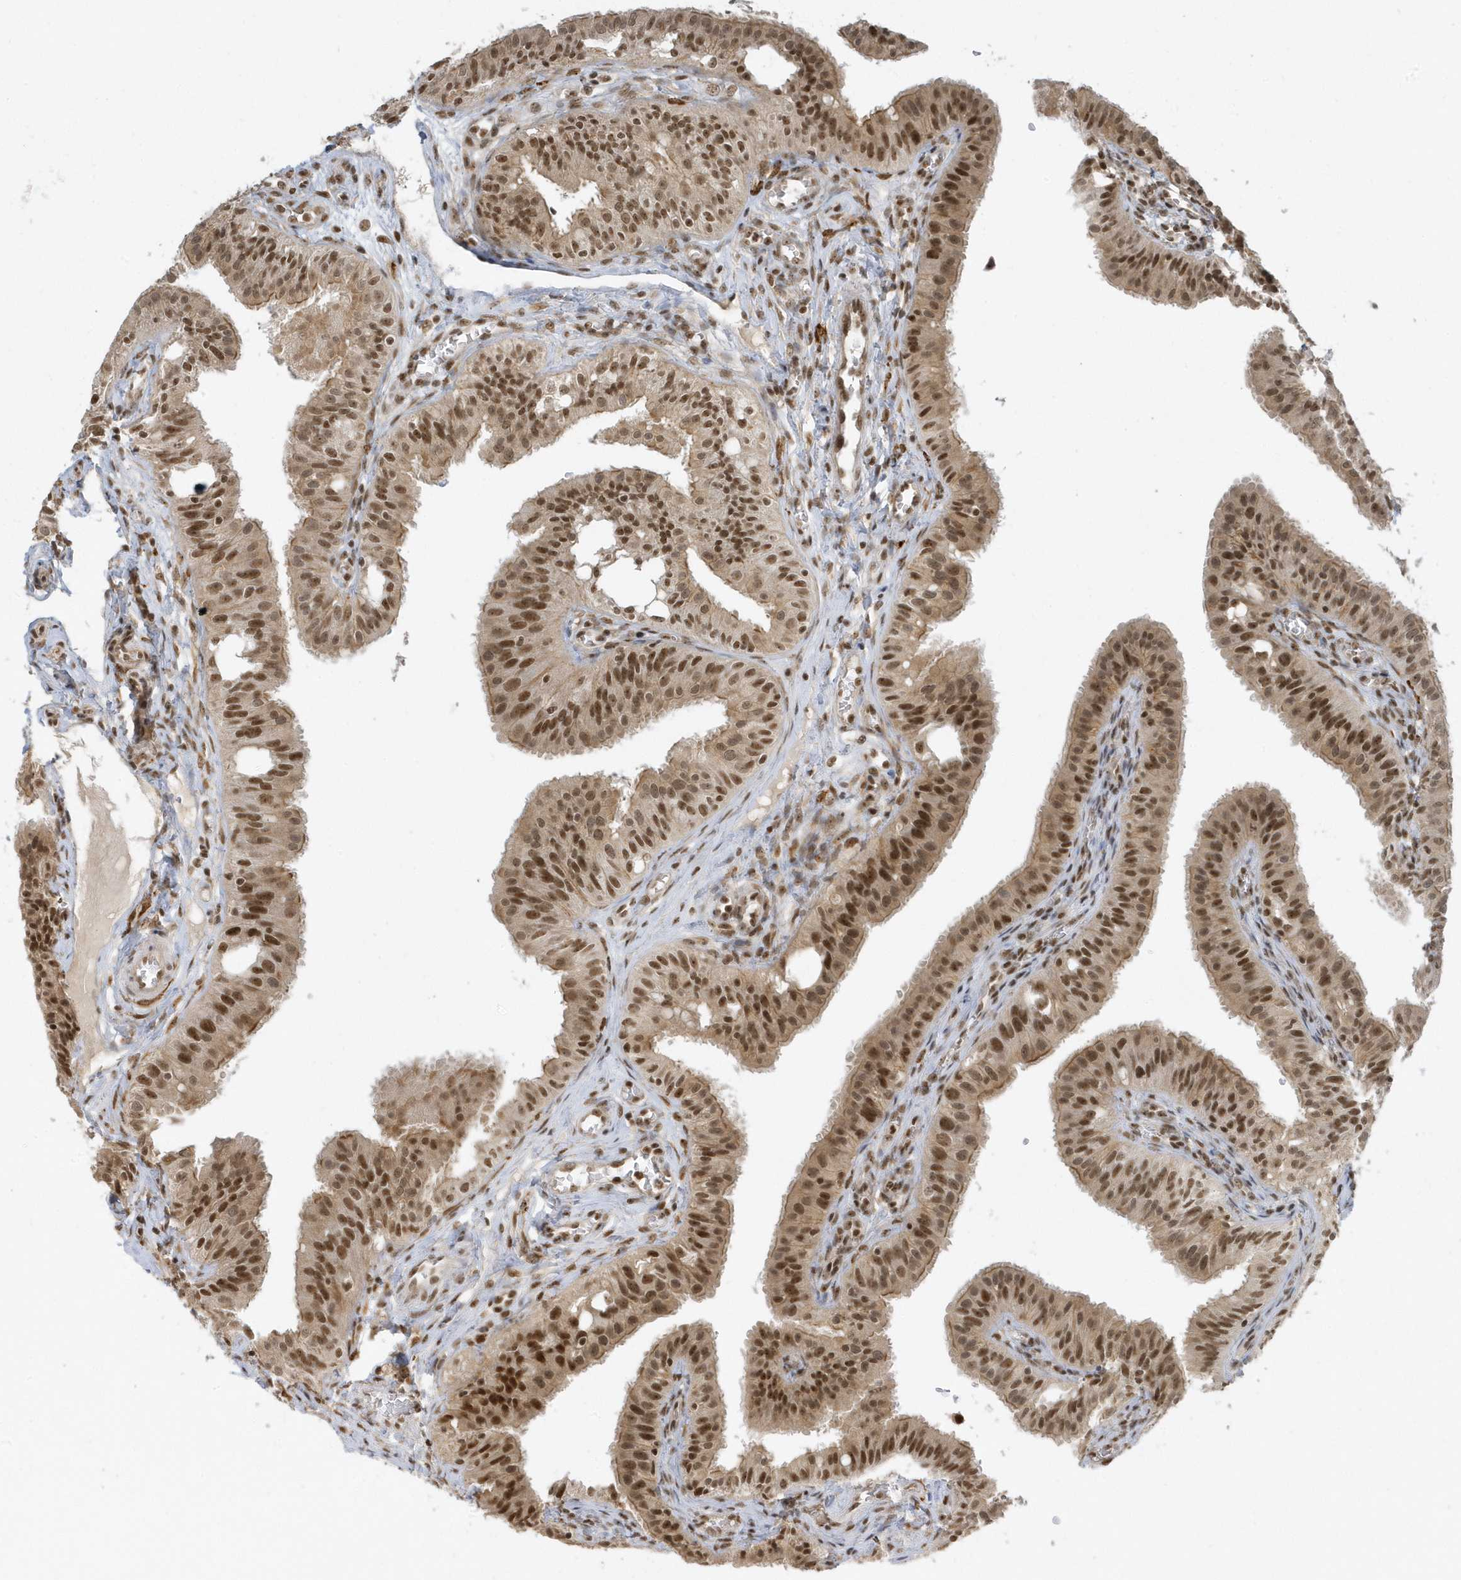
{"staining": {"intensity": "strong", "quantity": ">75%", "location": "cytoplasmic/membranous,nuclear"}, "tissue": "fallopian tube", "cell_type": "Glandular cells", "image_type": "normal", "snomed": [{"axis": "morphology", "description": "Normal tissue, NOS"}, {"axis": "topography", "description": "Fallopian tube"}, {"axis": "topography", "description": "Ovary"}], "caption": "Immunohistochemistry (IHC) micrograph of benign fallopian tube: fallopian tube stained using immunohistochemistry exhibits high levels of strong protein expression localized specifically in the cytoplasmic/membranous,nuclear of glandular cells, appearing as a cytoplasmic/membranous,nuclear brown color.", "gene": "ZNF740", "patient": {"sex": "female", "age": 42}}